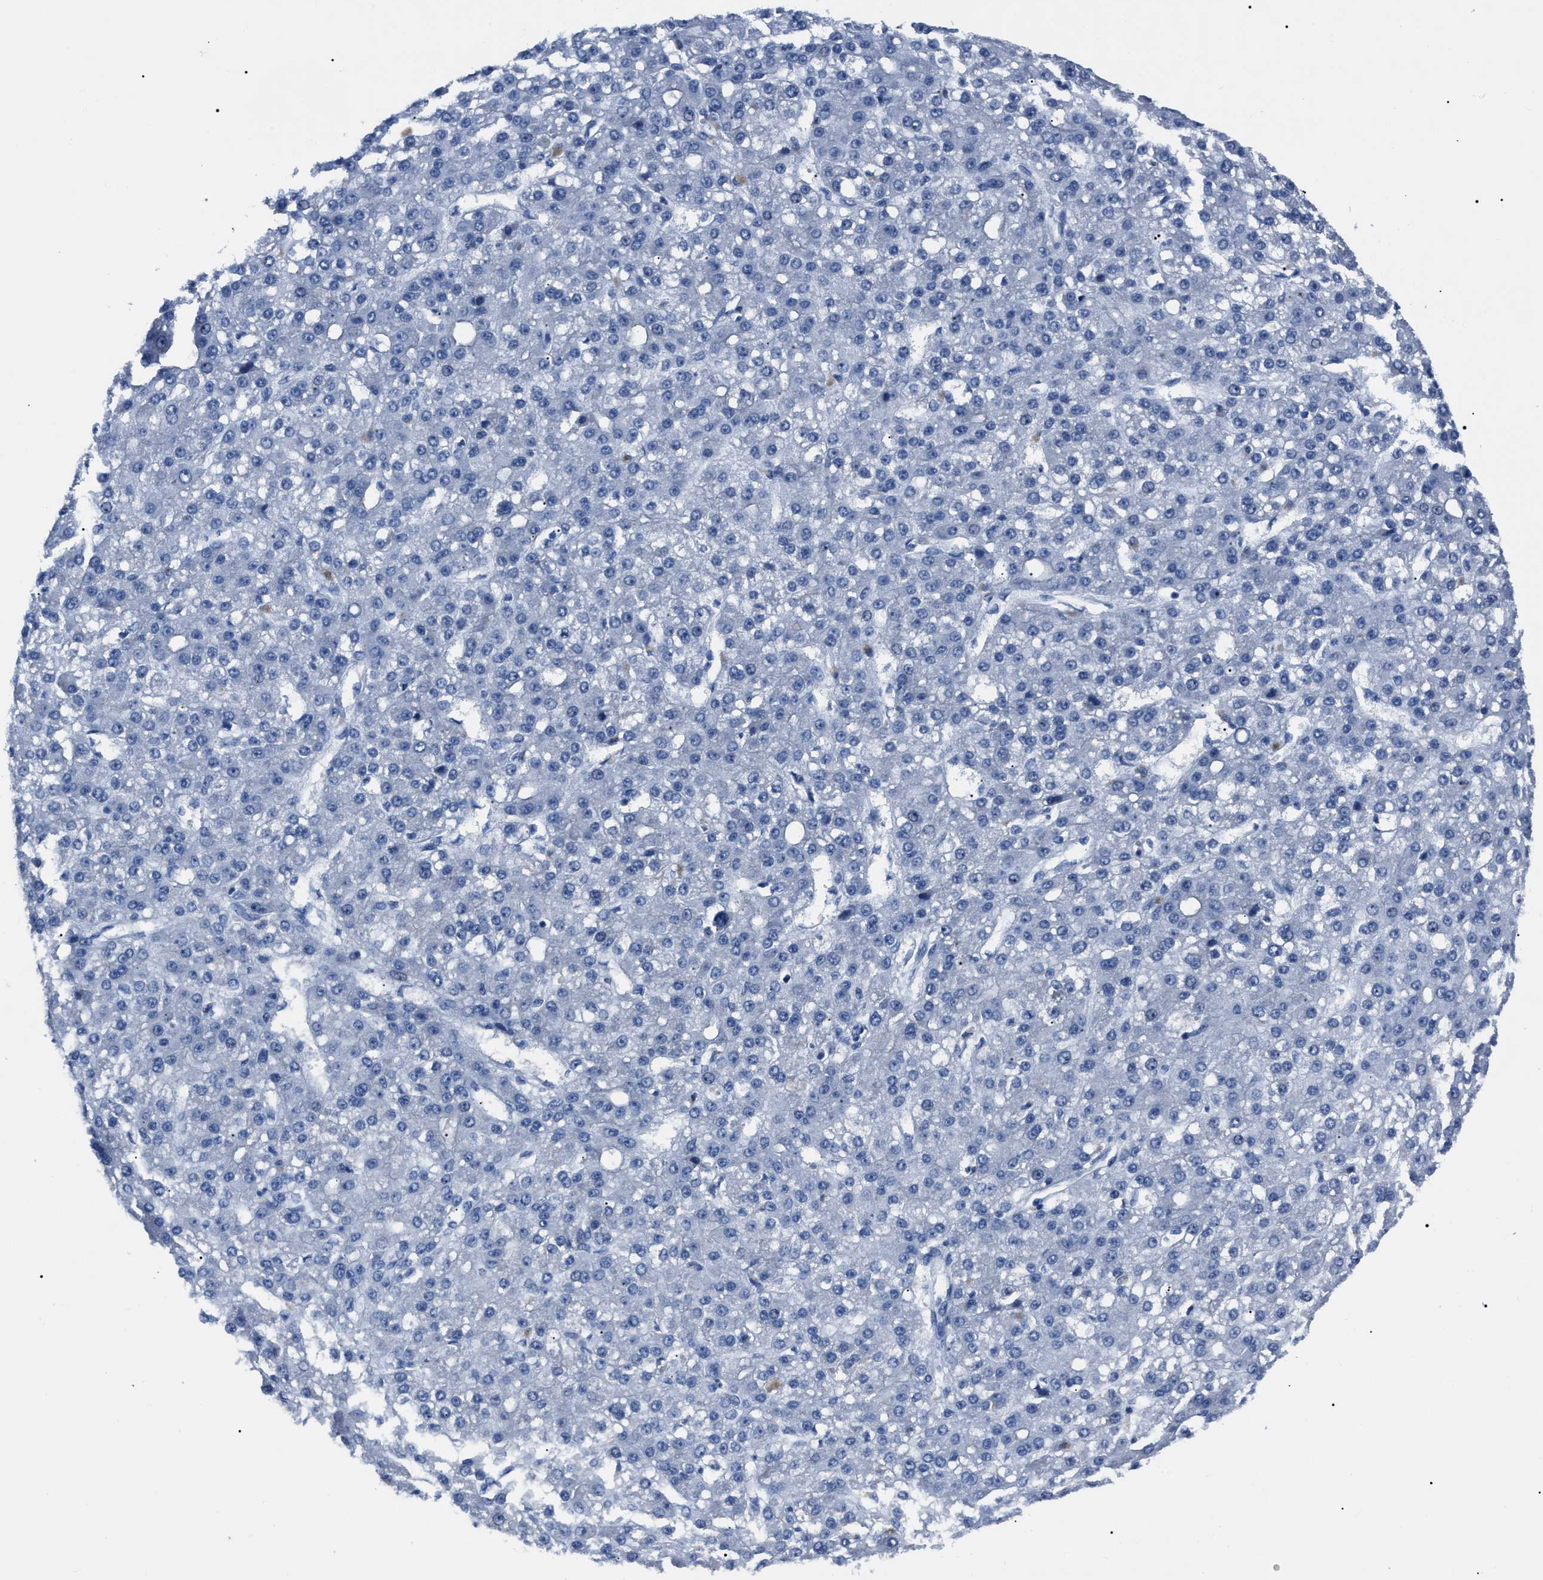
{"staining": {"intensity": "negative", "quantity": "none", "location": "none"}, "tissue": "liver cancer", "cell_type": "Tumor cells", "image_type": "cancer", "snomed": [{"axis": "morphology", "description": "Carcinoma, Hepatocellular, NOS"}, {"axis": "topography", "description": "Liver"}], "caption": "There is no significant expression in tumor cells of liver cancer (hepatocellular carcinoma).", "gene": "LRWD1", "patient": {"sex": "male", "age": 67}}